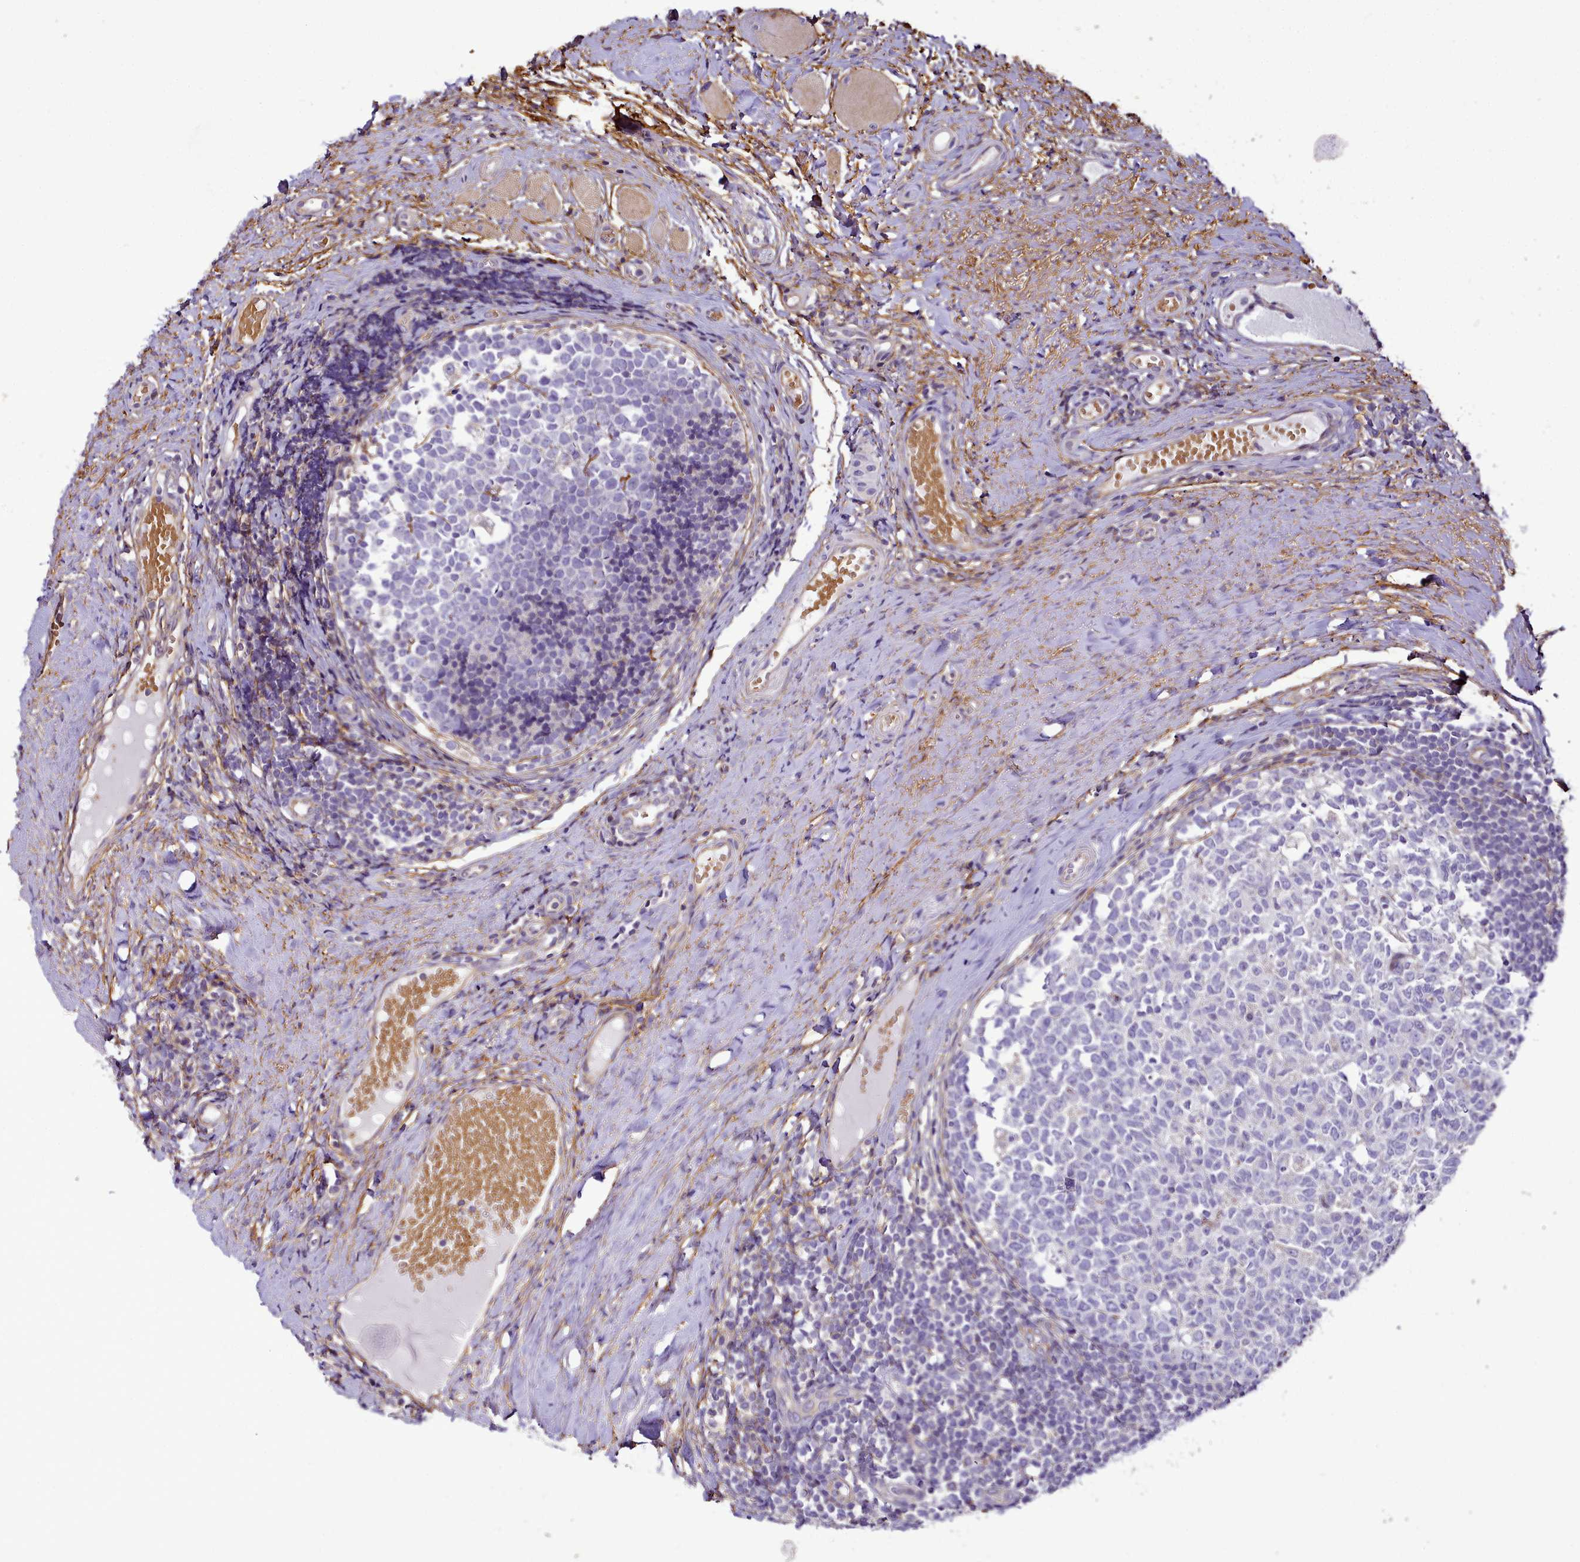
{"staining": {"intensity": "negative", "quantity": "none", "location": "none"}, "tissue": "tonsil", "cell_type": "Germinal center cells", "image_type": "normal", "snomed": [{"axis": "morphology", "description": "Normal tissue, NOS"}, {"axis": "topography", "description": "Tonsil"}], "caption": "A photomicrograph of human tonsil is negative for staining in germinal center cells. Nuclei are stained in blue.", "gene": "NBPF10", "patient": {"sex": "female", "age": 19}}